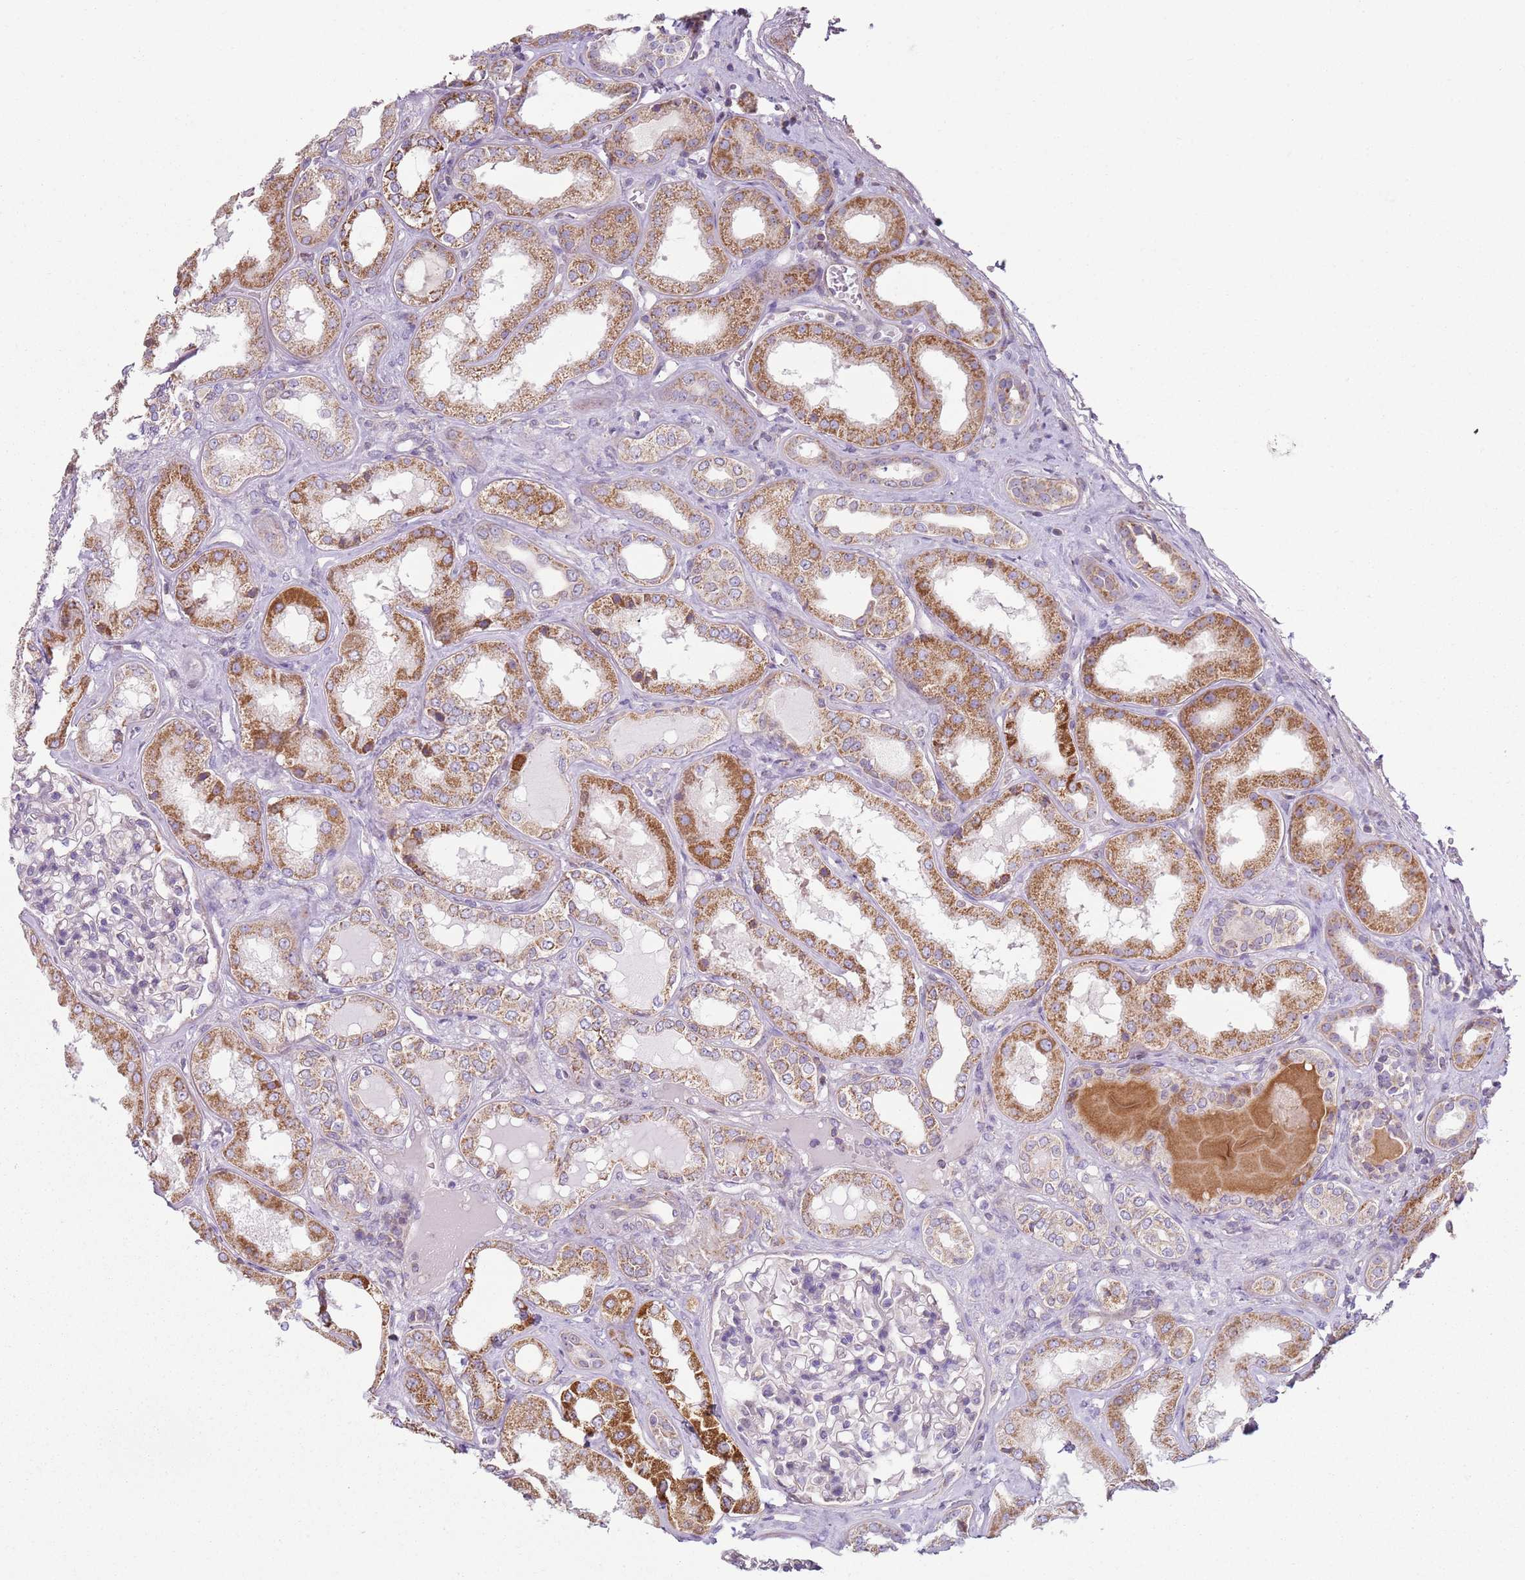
{"staining": {"intensity": "negative", "quantity": "none", "location": "none"}, "tissue": "kidney", "cell_type": "Cells in glomeruli", "image_type": "normal", "snomed": [{"axis": "morphology", "description": "Normal tissue, NOS"}, {"axis": "topography", "description": "Kidney"}], "caption": "DAB (3,3'-diaminobenzidine) immunohistochemical staining of benign kidney exhibits no significant staining in cells in glomeruli.", "gene": "GAS8", "patient": {"sex": "female", "age": 56}}